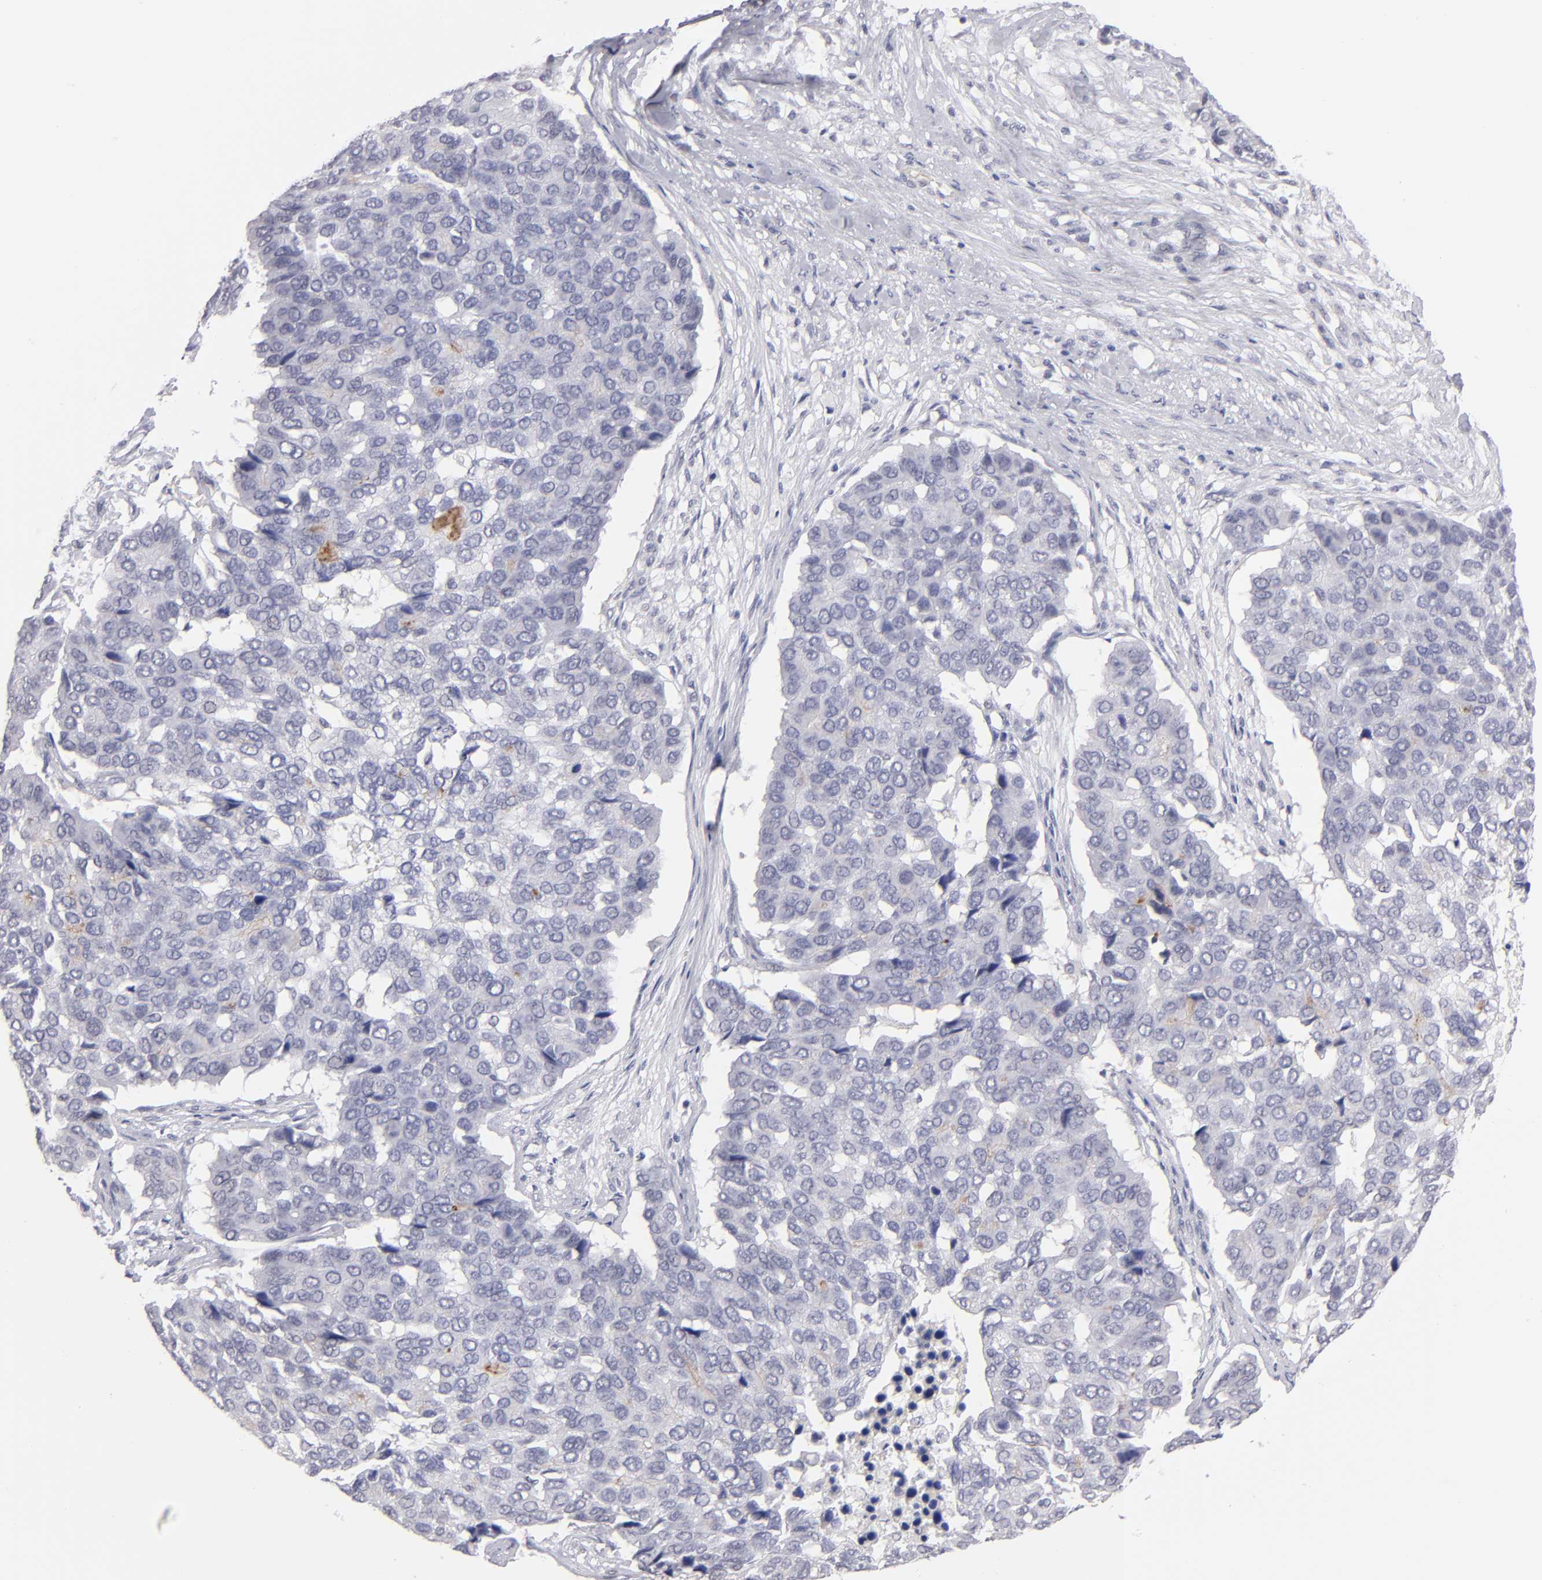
{"staining": {"intensity": "negative", "quantity": "none", "location": "none"}, "tissue": "pancreatic cancer", "cell_type": "Tumor cells", "image_type": "cancer", "snomed": [{"axis": "morphology", "description": "Adenocarcinoma, NOS"}, {"axis": "topography", "description": "Pancreas"}], "caption": "Immunohistochemical staining of human pancreatic adenocarcinoma exhibits no significant staining in tumor cells.", "gene": "TEX11", "patient": {"sex": "male", "age": 50}}